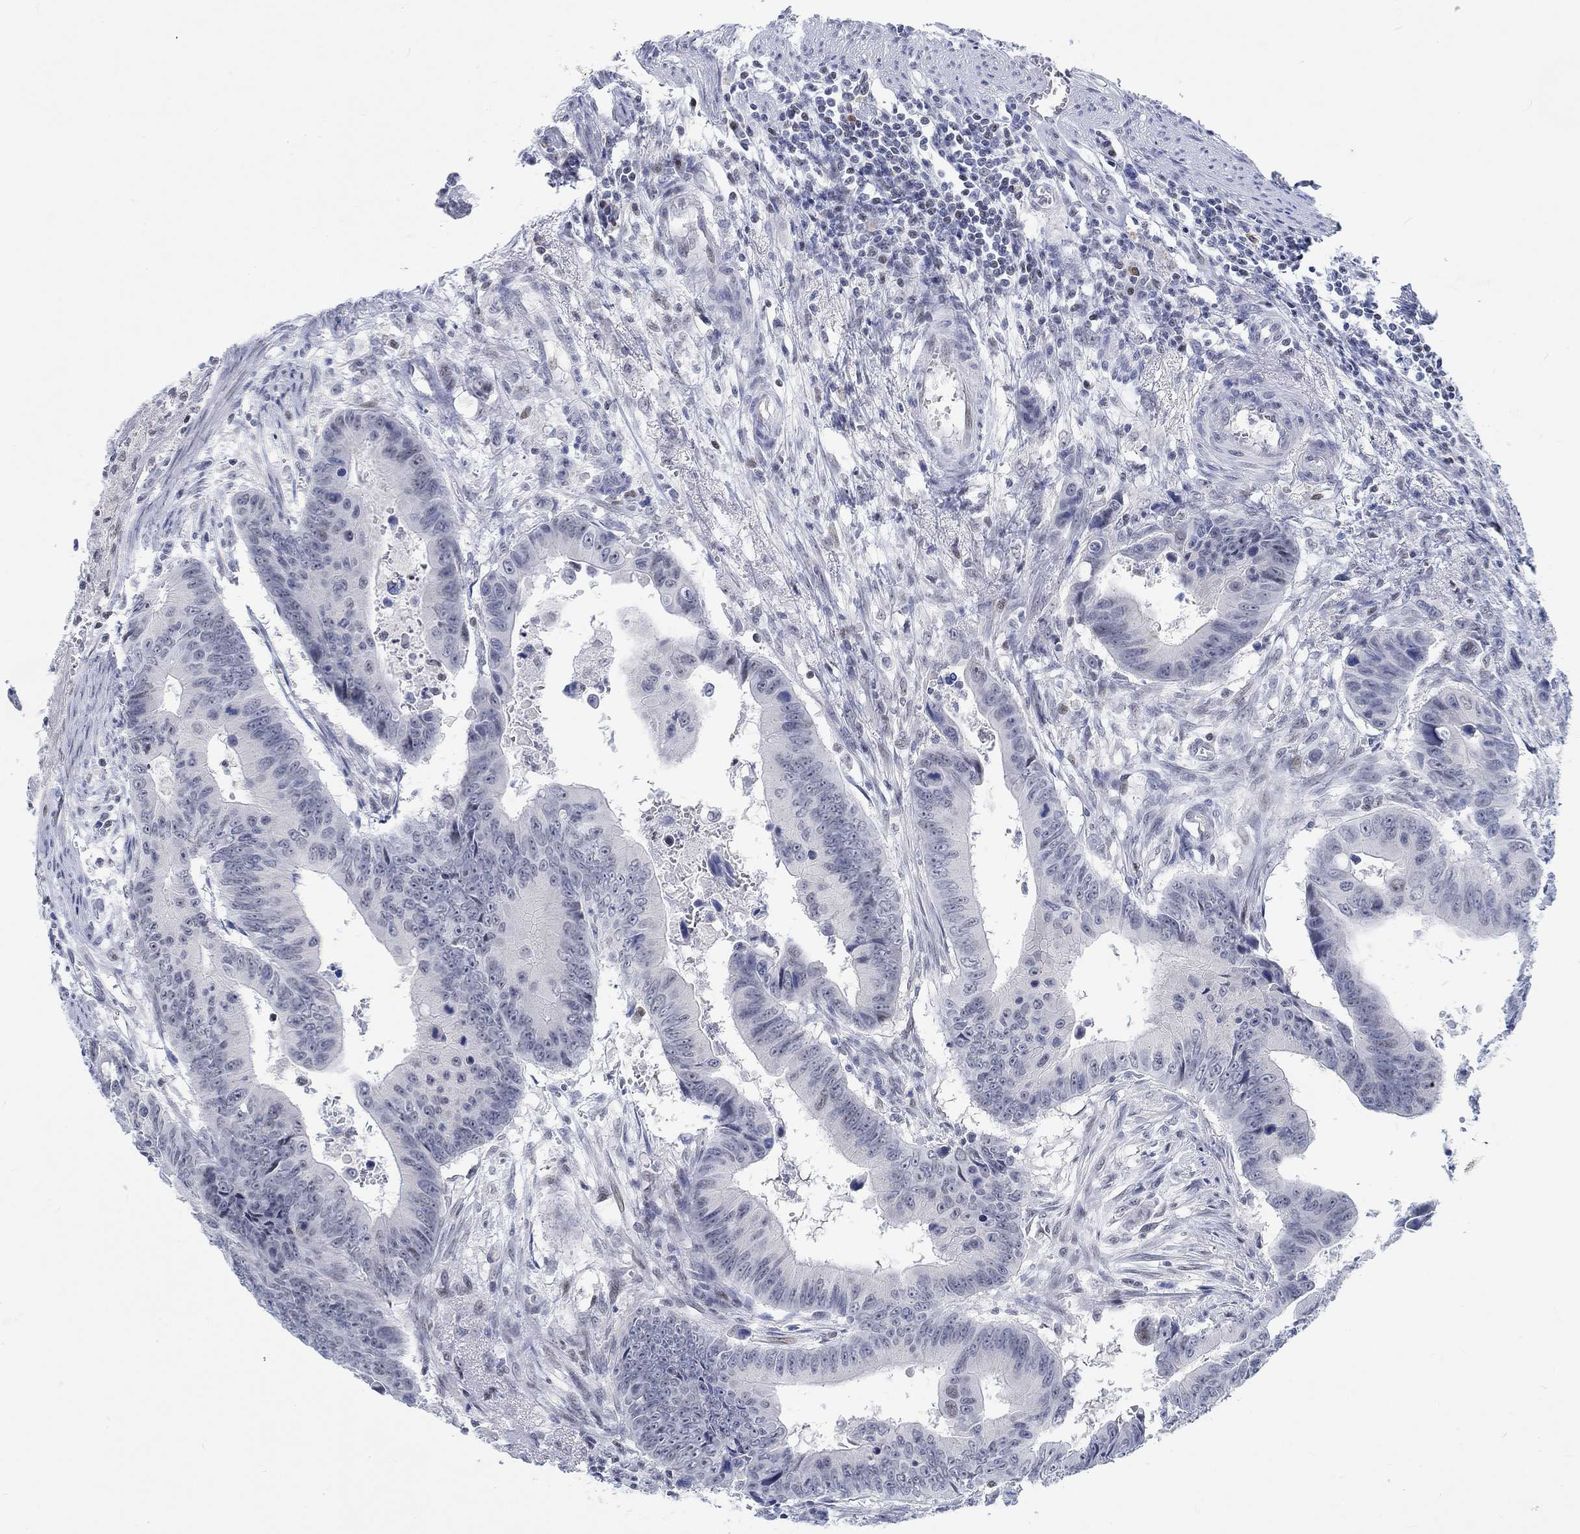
{"staining": {"intensity": "negative", "quantity": "none", "location": "none"}, "tissue": "colorectal cancer", "cell_type": "Tumor cells", "image_type": "cancer", "snomed": [{"axis": "morphology", "description": "Adenocarcinoma, NOS"}, {"axis": "topography", "description": "Colon"}], "caption": "This micrograph is of colorectal cancer (adenocarcinoma) stained with immunohistochemistry (IHC) to label a protein in brown with the nuclei are counter-stained blue. There is no positivity in tumor cells. (DAB (3,3'-diaminobenzidine) immunohistochemistry visualized using brightfield microscopy, high magnification).", "gene": "KCNH8", "patient": {"sex": "female", "age": 87}}